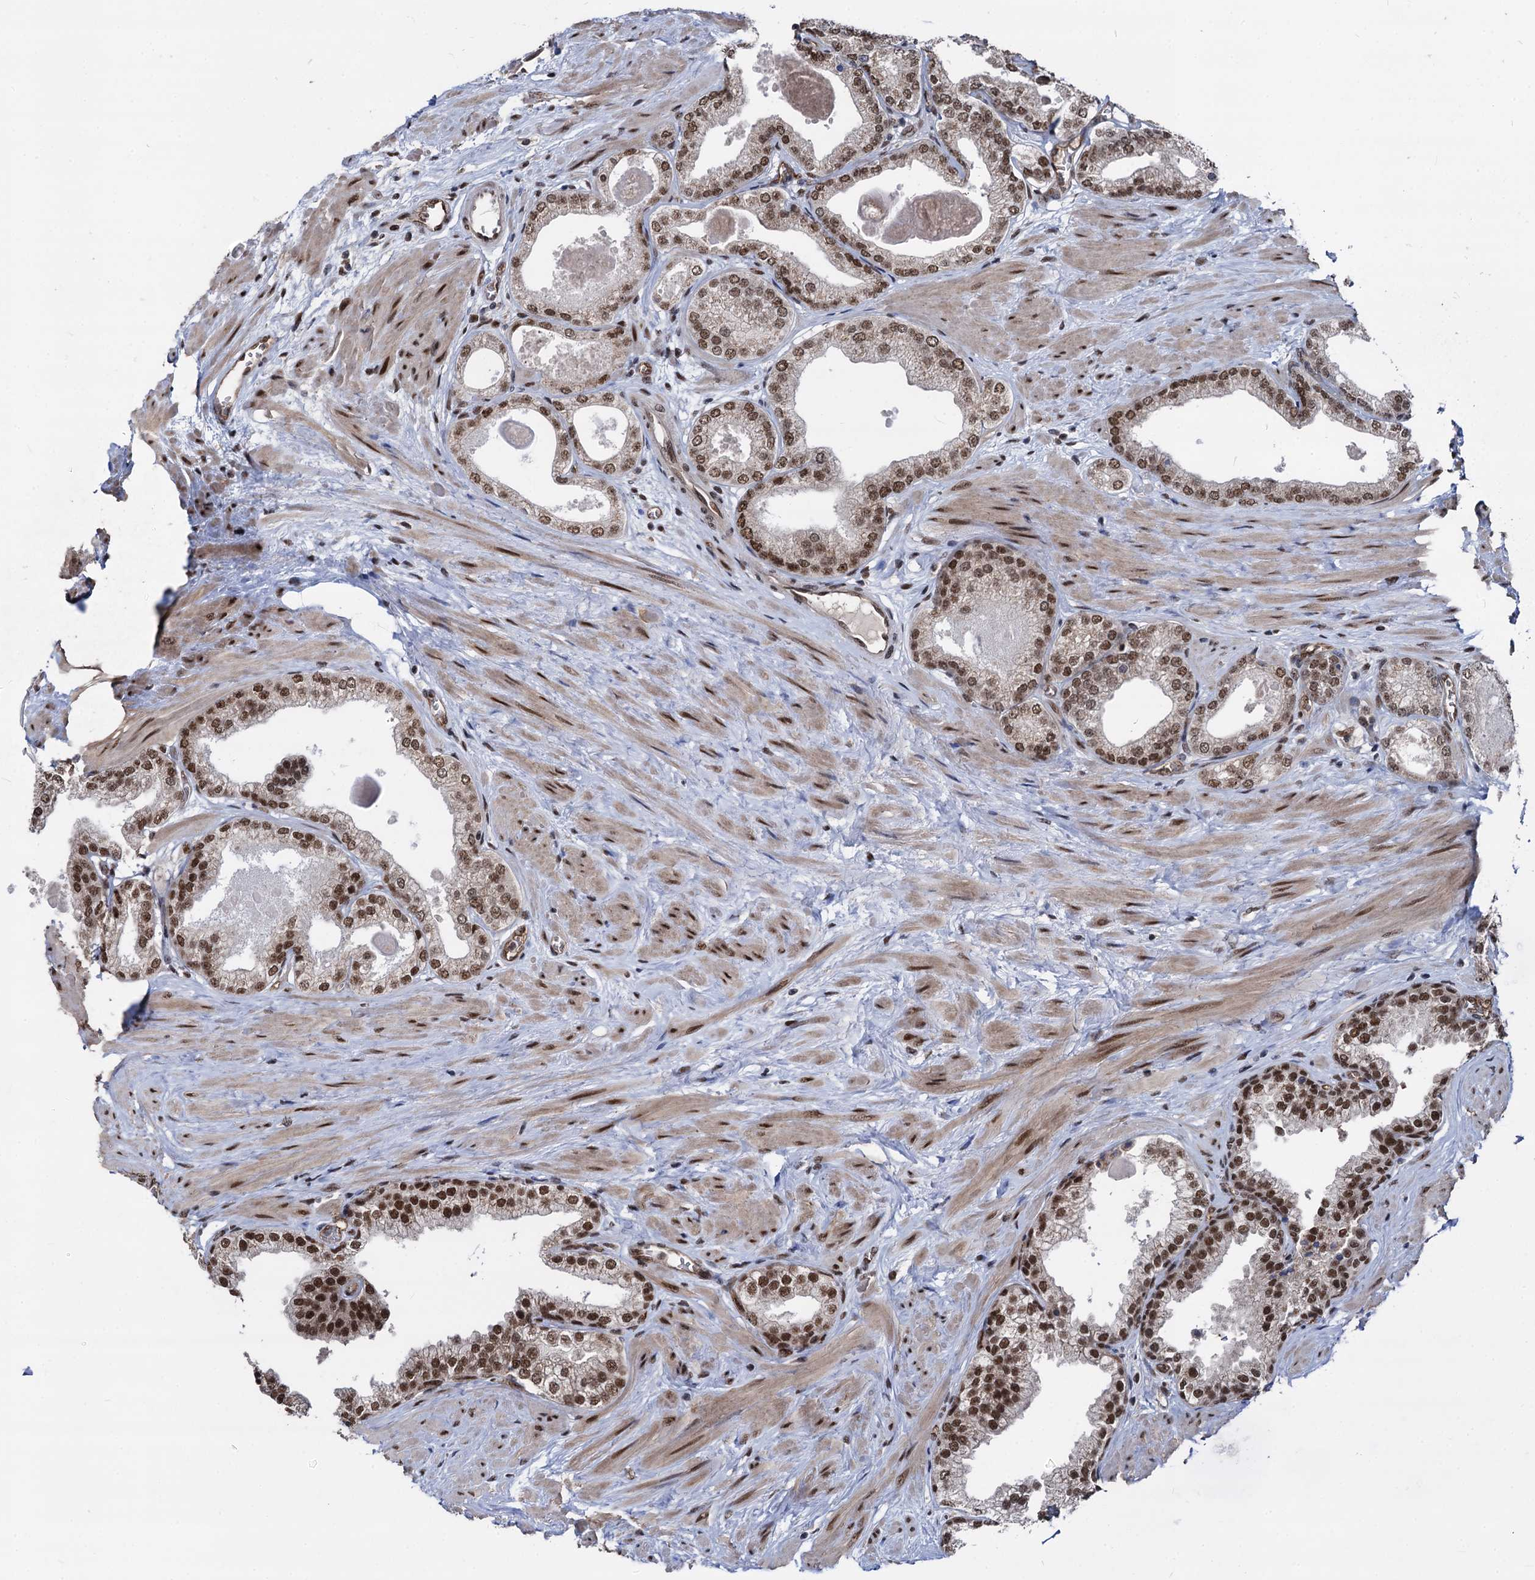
{"staining": {"intensity": "strong", "quantity": ">75%", "location": "nuclear"}, "tissue": "prostate", "cell_type": "Glandular cells", "image_type": "normal", "snomed": [{"axis": "morphology", "description": "Normal tissue, NOS"}, {"axis": "topography", "description": "Prostate"}], "caption": "A brown stain highlights strong nuclear expression of a protein in glandular cells of unremarkable prostate. (Stains: DAB in brown, nuclei in blue, Microscopy: brightfield microscopy at high magnification).", "gene": "GALNT11", "patient": {"sex": "male", "age": 48}}